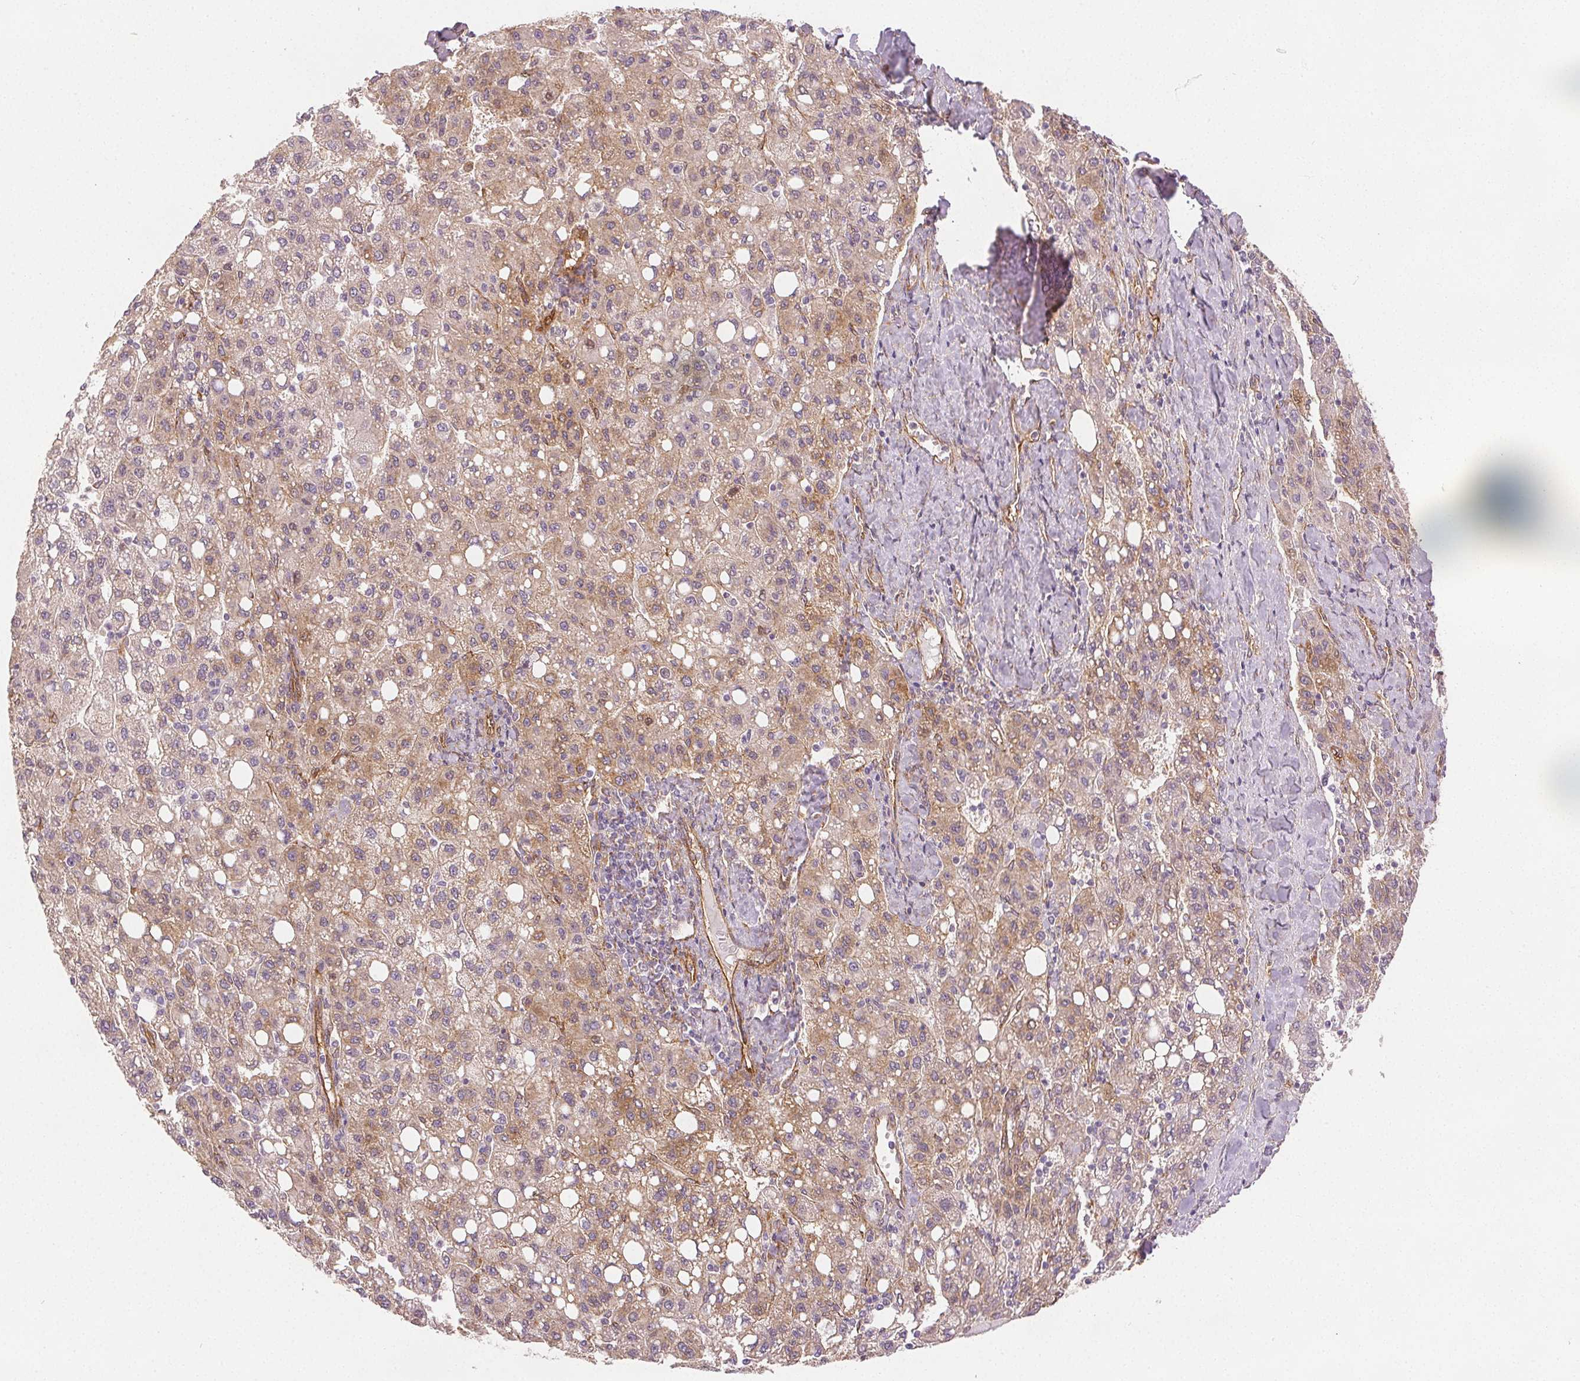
{"staining": {"intensity": "weak", "quantity": "25%-75%", "location": "cytoplasmic/membranous"}, "tissue": "liver cancer", "cell_type": "Tumor cells", "image_type": "cancer", "snomed": [{"axis": "morphology", "description": "Carcinoma, Hepatocellular, NOS"}, {"axis": "topography", "description": "Liver"}], "caption": "The micrograph displays immunohistochemical staining of hepatocellular carcinoma (liver). There is weak cytoplasmic/membranous expression is present in about 25%-75% of tumor cells.", "gene": "DIAPH2", "patient": {"sex": "female", "age": 82}}